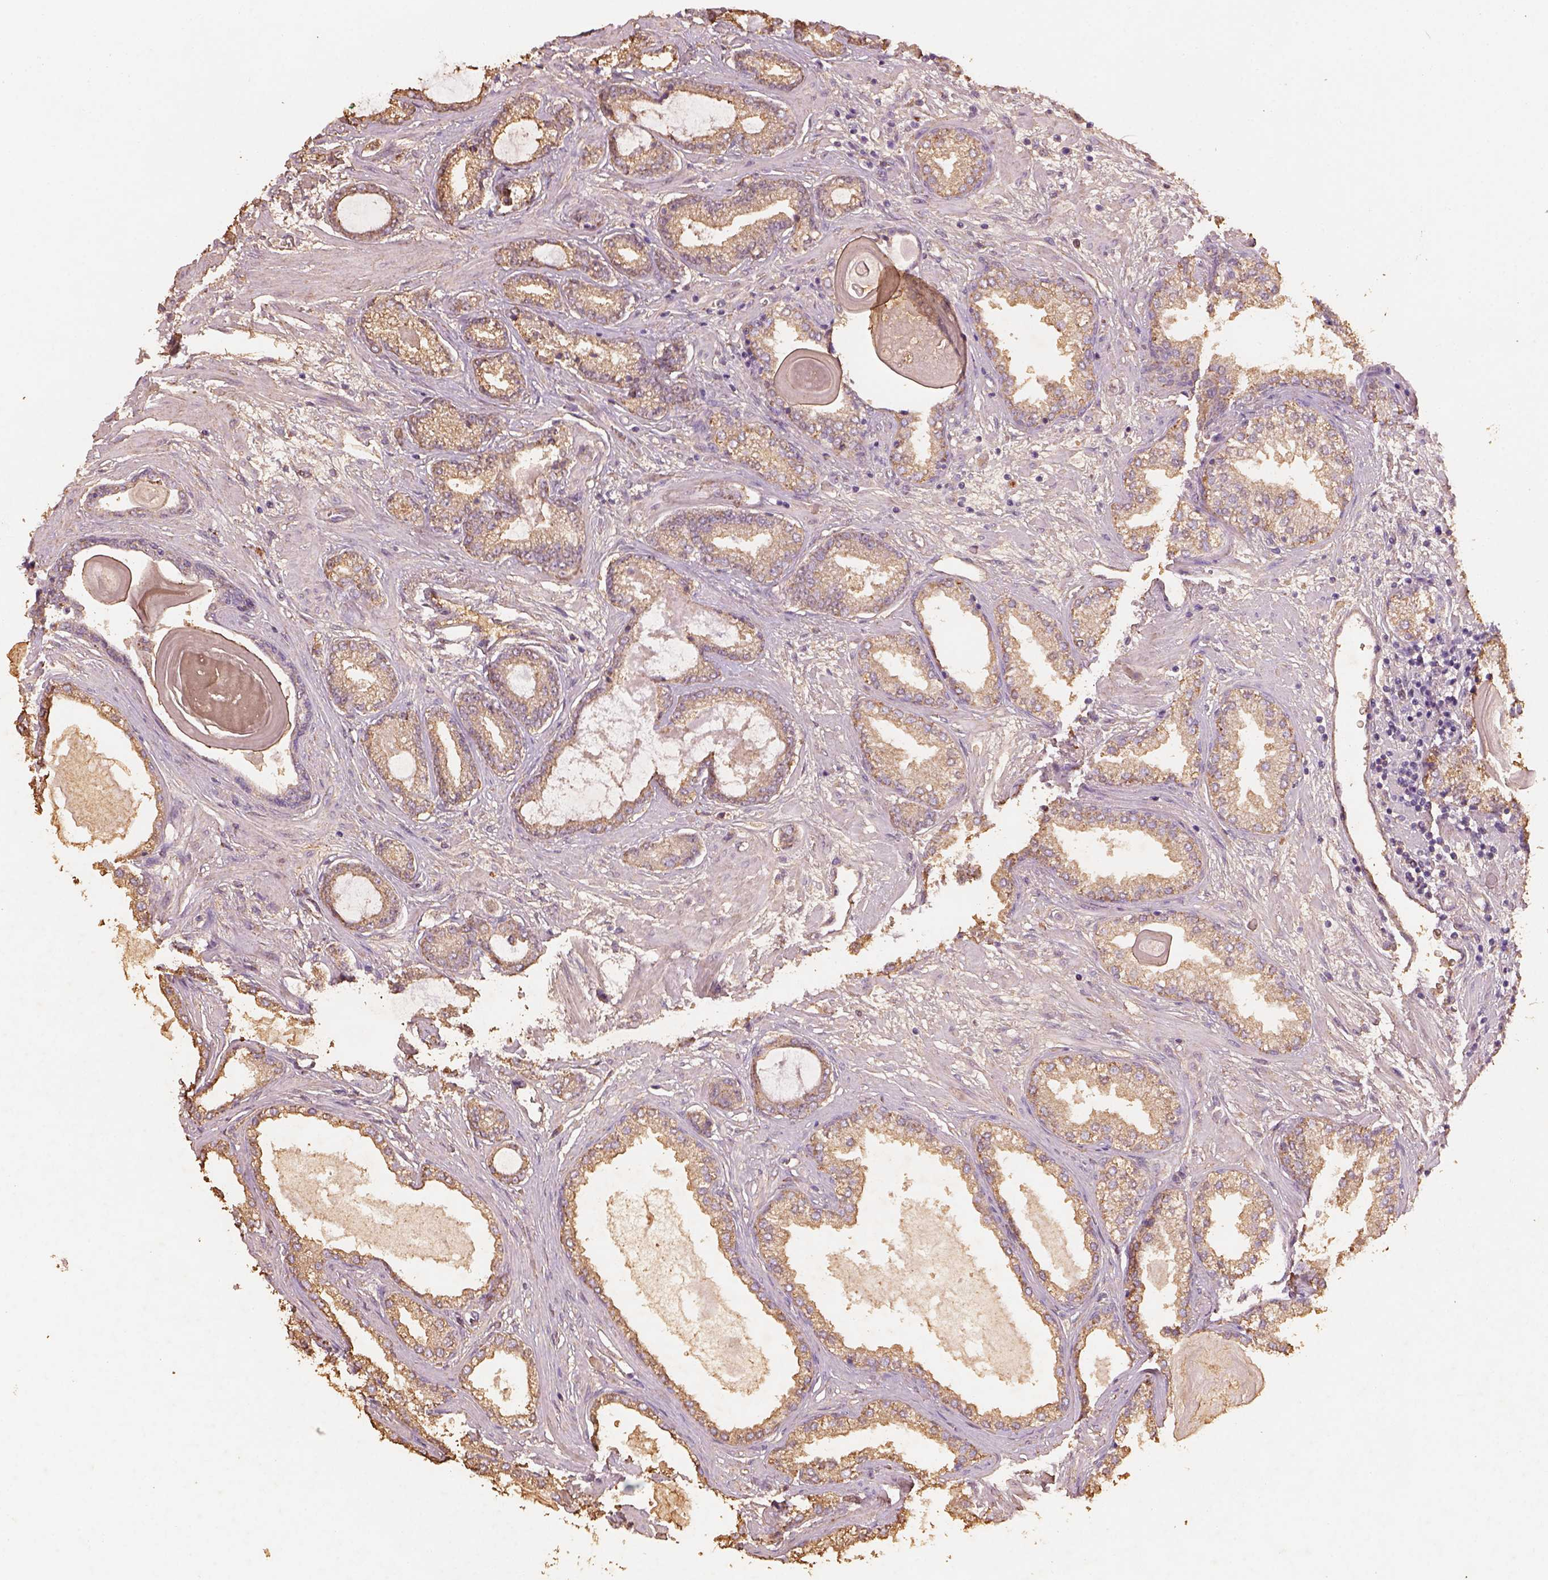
{"staining": {"intensity": "moderate", "quantity": ">75%", "location": "cytoplasmic/membranous"}, "tissue": "prostate cancer", "cell_type": "Tumor cells", "image_type": "cancer", "snomed": [{"axis": "morphology", "description": "Normal tissue, NOS"}, {"axis": "morphology", "description": "Adenocarcinoma, High grade"}, {"axis": "topography", "description": "Prostate"}], "caption": "Tumor cells demonstrate moderate cytoplasmic/membranous positivity in about >75% of cells in high-grade adenocarcinoma (prostate). Using DAB (3,3'-diaminobenzidine) (brown) and hematoxylin (blue) stains, captured at high magnification using brightfield microscopy.", "gene": "AP2B1", "patient": {"sex": "male", "age": 83}}